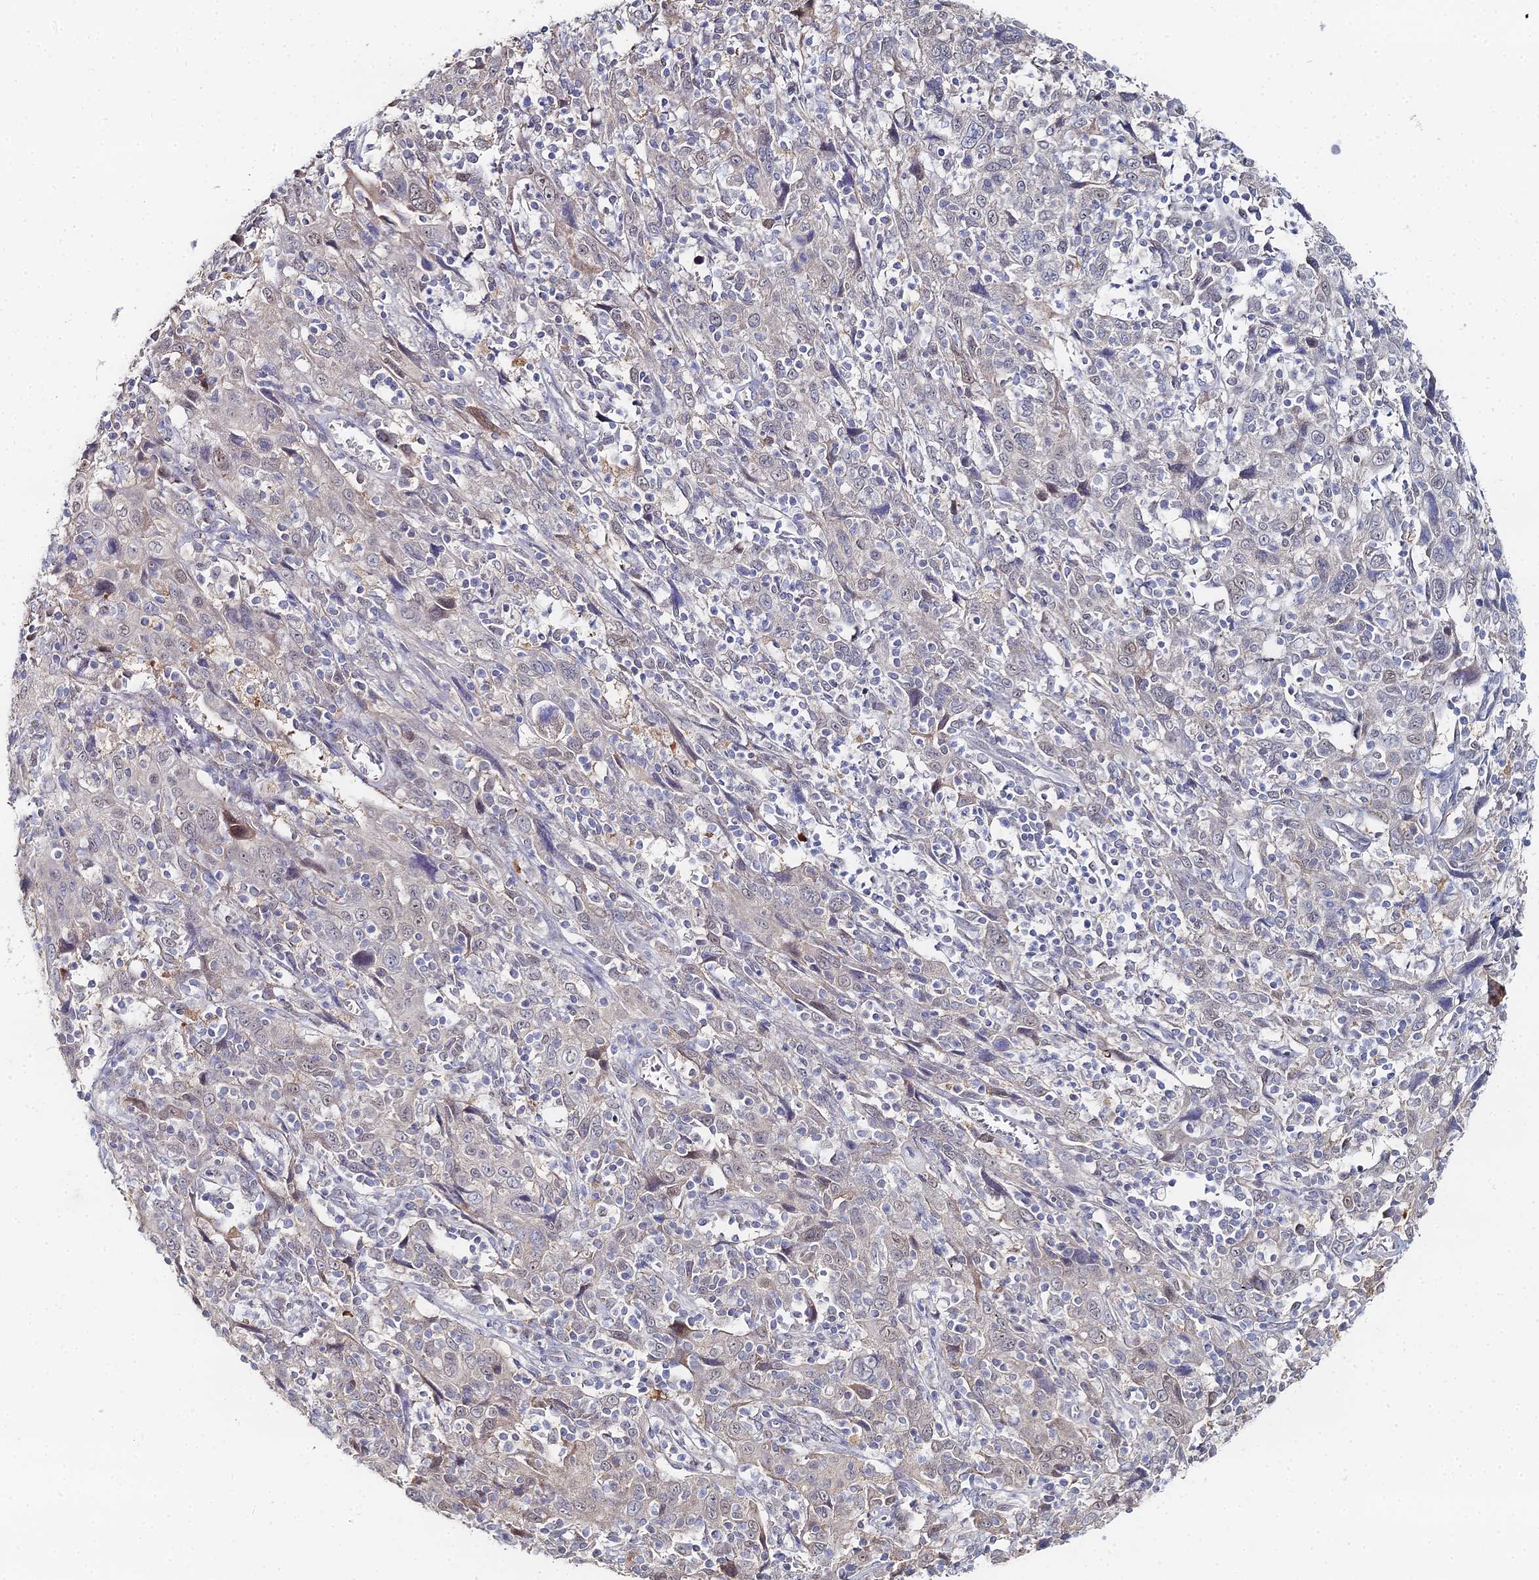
{"staining": {"intensity": "negative", "quantity": "none", "location": "none"}, "tissue": "cervical cancer", "cell_type": "Tumor cells", "image_type": "cancer", "snomed": [{"axis": "morphology", "description": "Squamous cell carcinoma, NOS"}, {"axis": "topography", "description": "Cervix"}], "caption": "Tumor cells show no significant protein expression in squamous cell carcinoma (cervical).", "gene": "THAP4", "patient": {"sex": "female", "age": 46}}